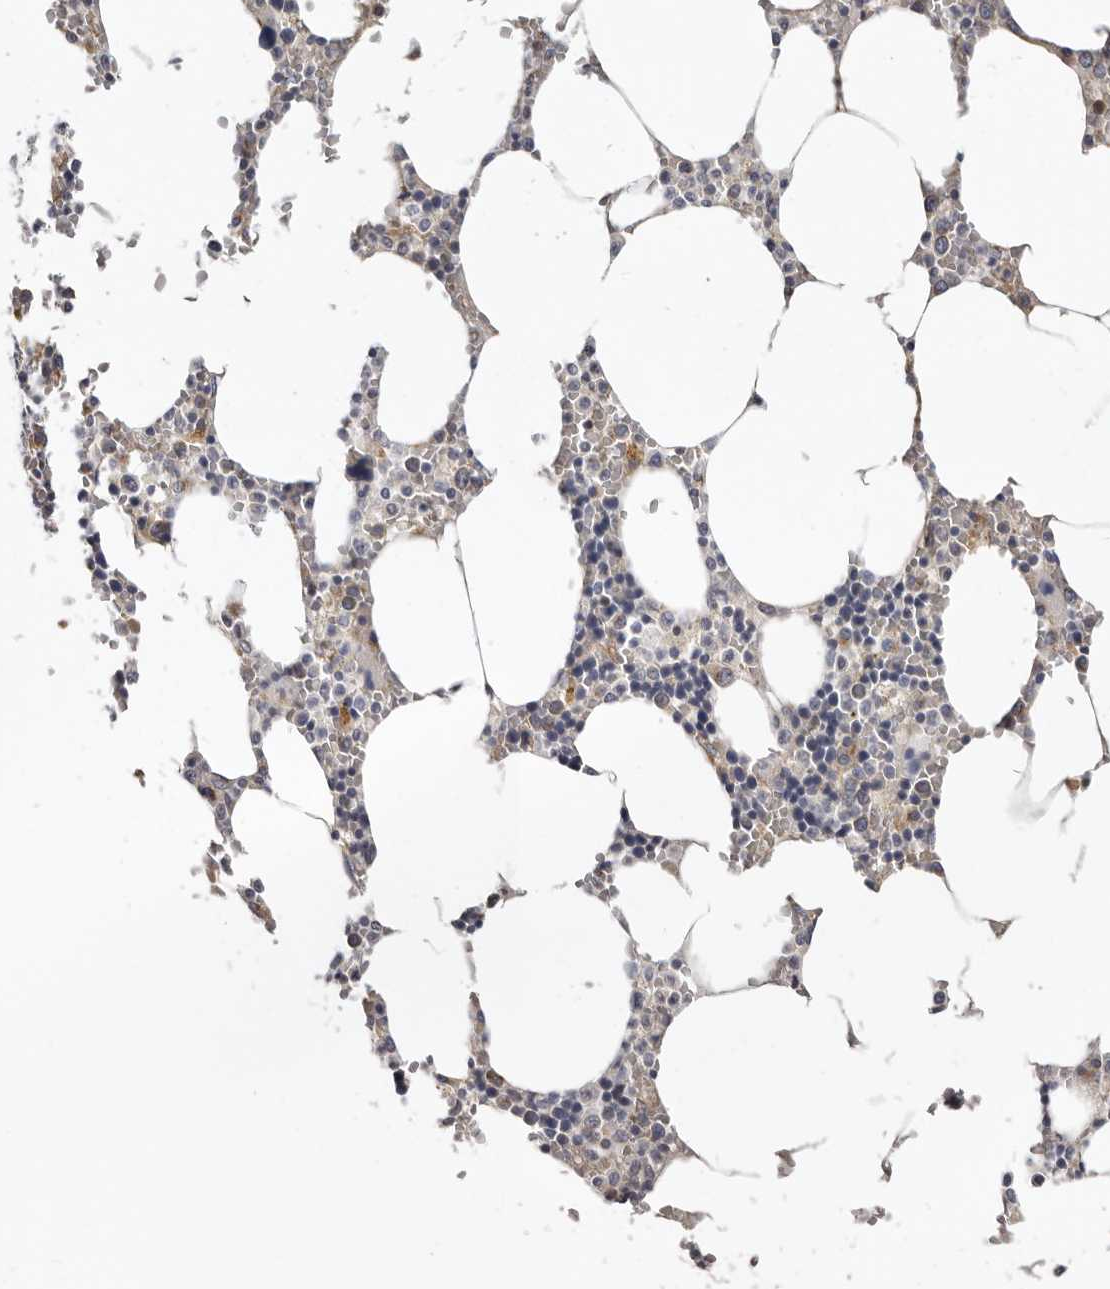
{"staining": {"intensity": "weak", "quantity": "<25%", "location": "cytoplasmic/membranous"}, "tissue": "bone marrow", "cell_type": "Hematopoietic cells", "image_type": "normal", "snomed": [{"axis": "morphology", "description": "Normal tissue, NOS"}, {"axis": "topography", "description": "Bone marrow"}], "caption": "Immunohistochemical staining of benign human bone marrow demonstrates no significant expression in hematopoietic cells.", "gene": "ASIC5", "patient": {"sex": "male", "age": 70}}